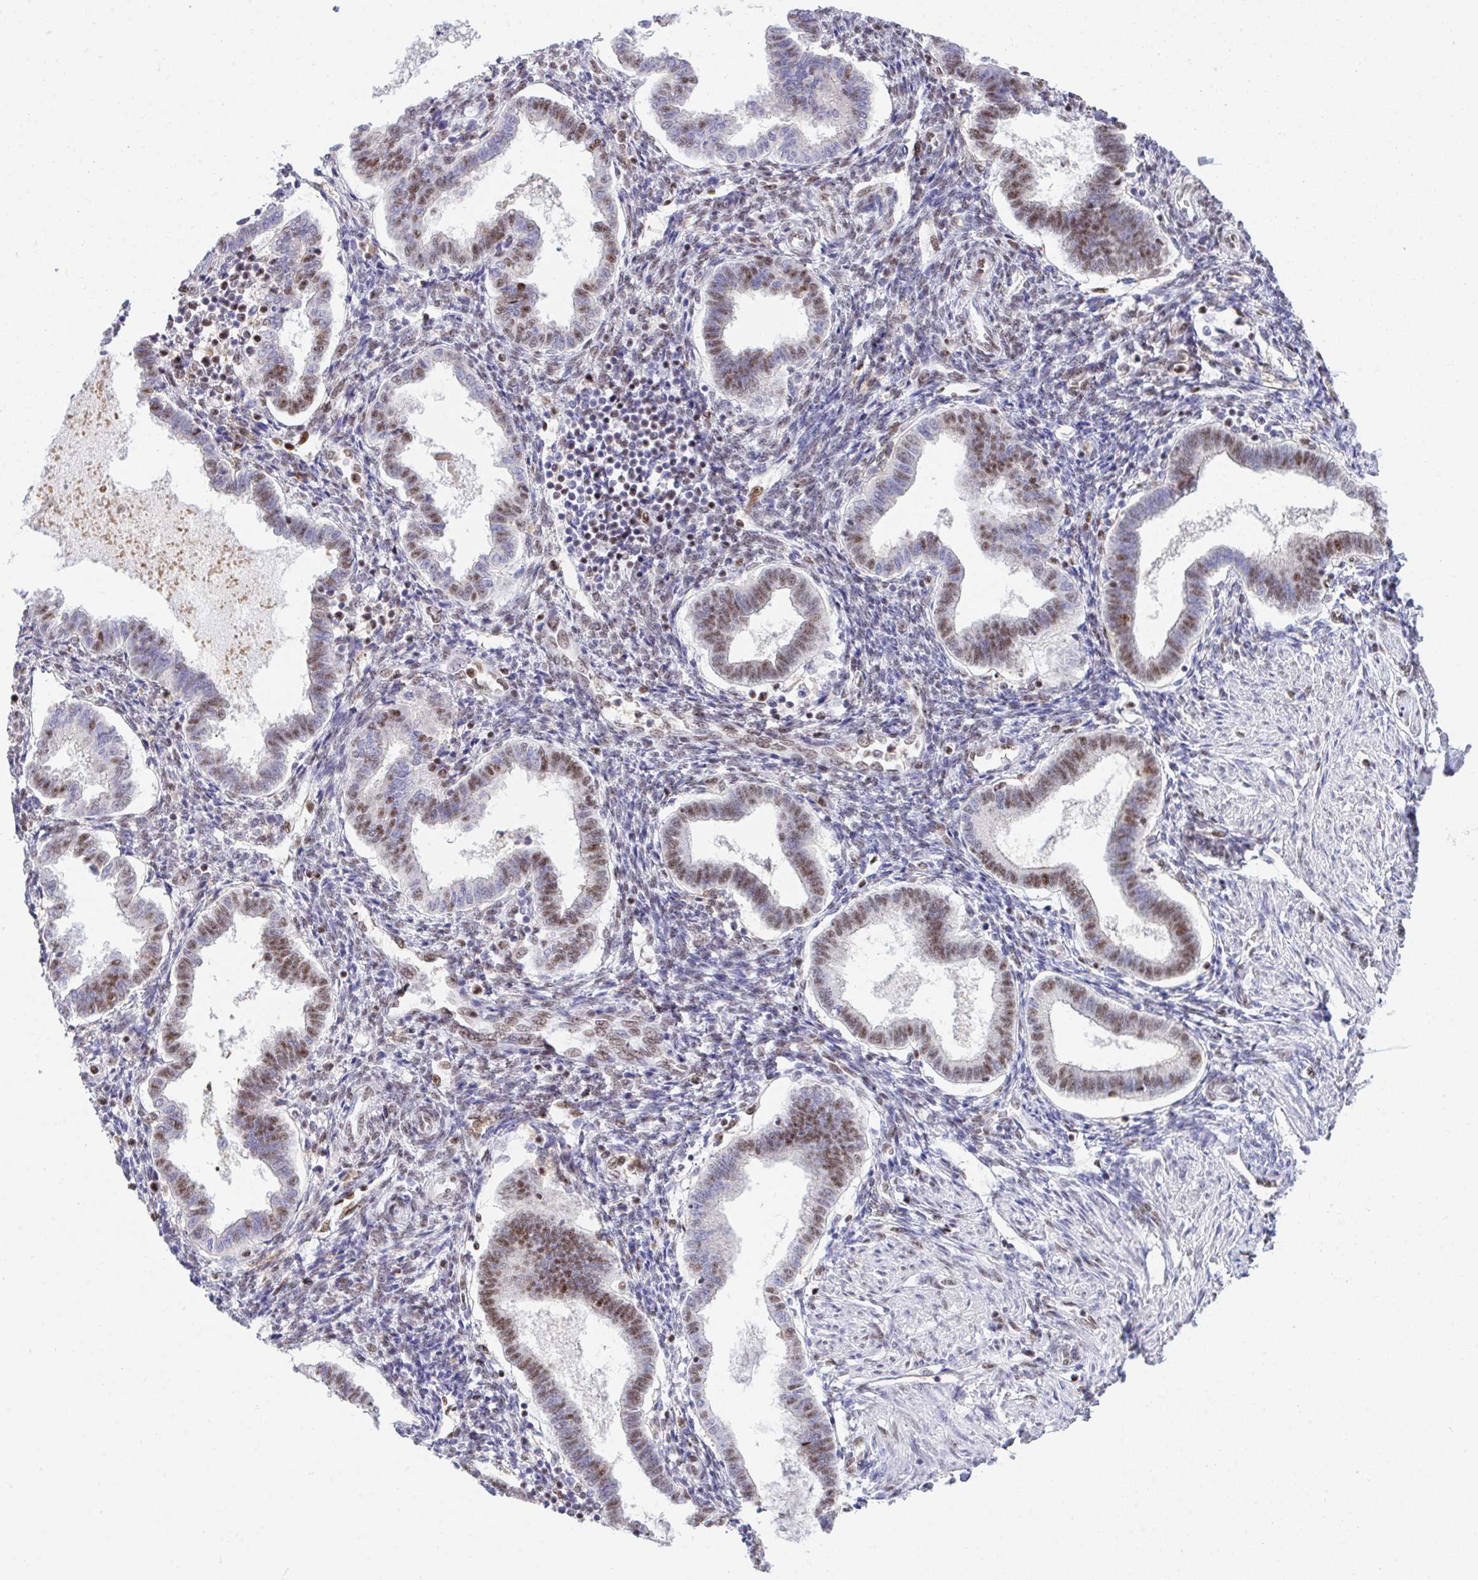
{"staining": {"intensity": "weak", "quantity": "<25%", "location": "nuclear"}, "tissue": "endometrium", "cell_type": "Cells in endometrial stroma", "image_type": "normal", "snomed": [{"axis": "morphology", "description": "Normal tissue, NOS"}, {"axis": "topography", "description": "Endometrium"}], "caption": "Protein analysis of normal endometrium displays no significant expression in cells in endometrial stroma.", "gene": "OR6K3", "patient": {"sex": "female", "age": 24}}